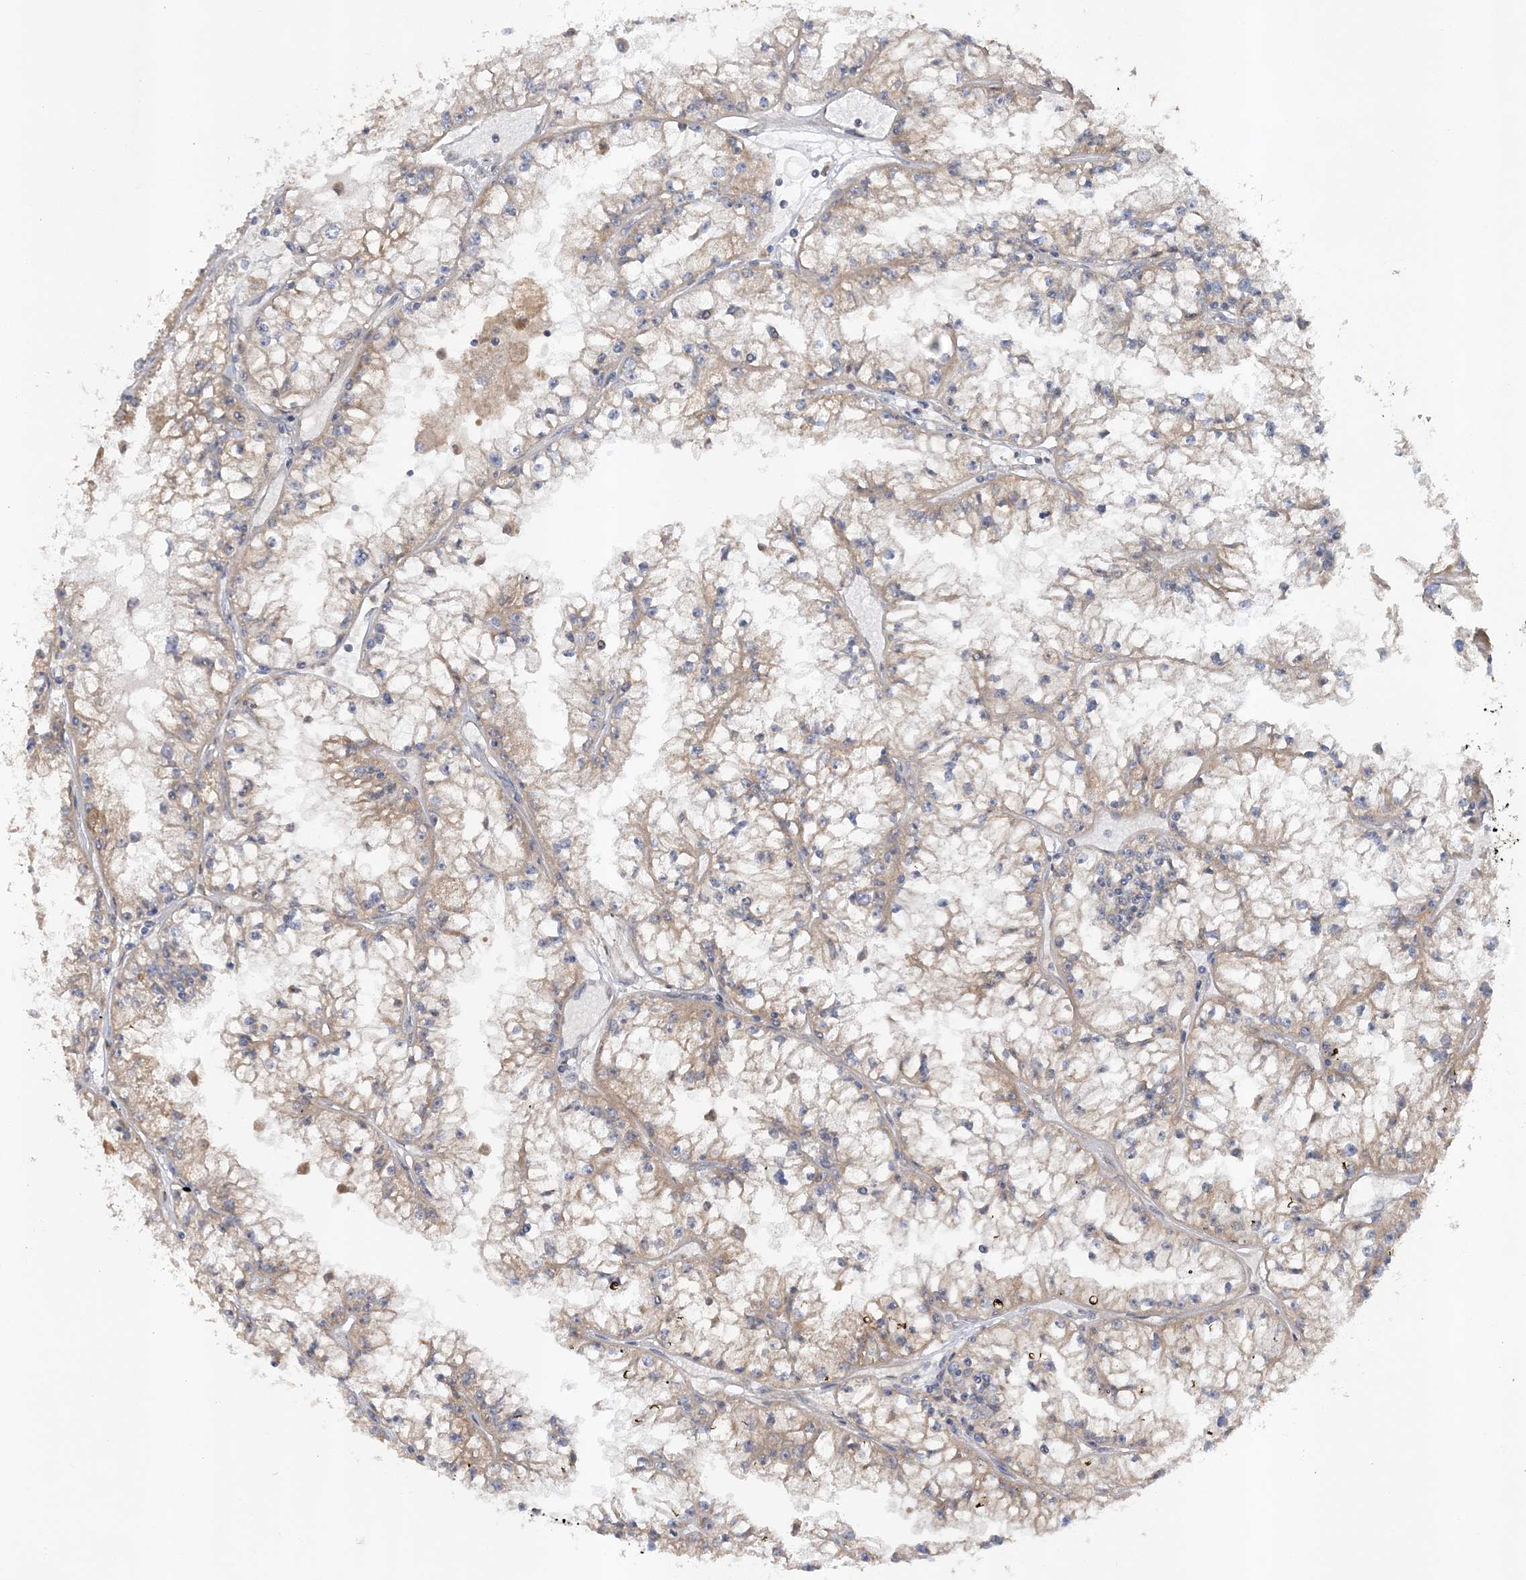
{"staining": {"intensity": "weak", "quantity": "<25%", "location": "cytoplasmic/membranous"}, "tissue": "renal cancer", "cell_type": "Tumor cells", "image_type": "cancer", "snomed": [{"axis": "morphology", "description": "Adenocarcinoma, NOS"}, {"axis": "topography", "description": "Kidney"}], "caption": "Protein analysis of renal cancer (adenocarcinoma) exhibits no significant staining in tumor cells.", "gene": "MMADHC", "patient": {"sex": "male", "age": 56}}